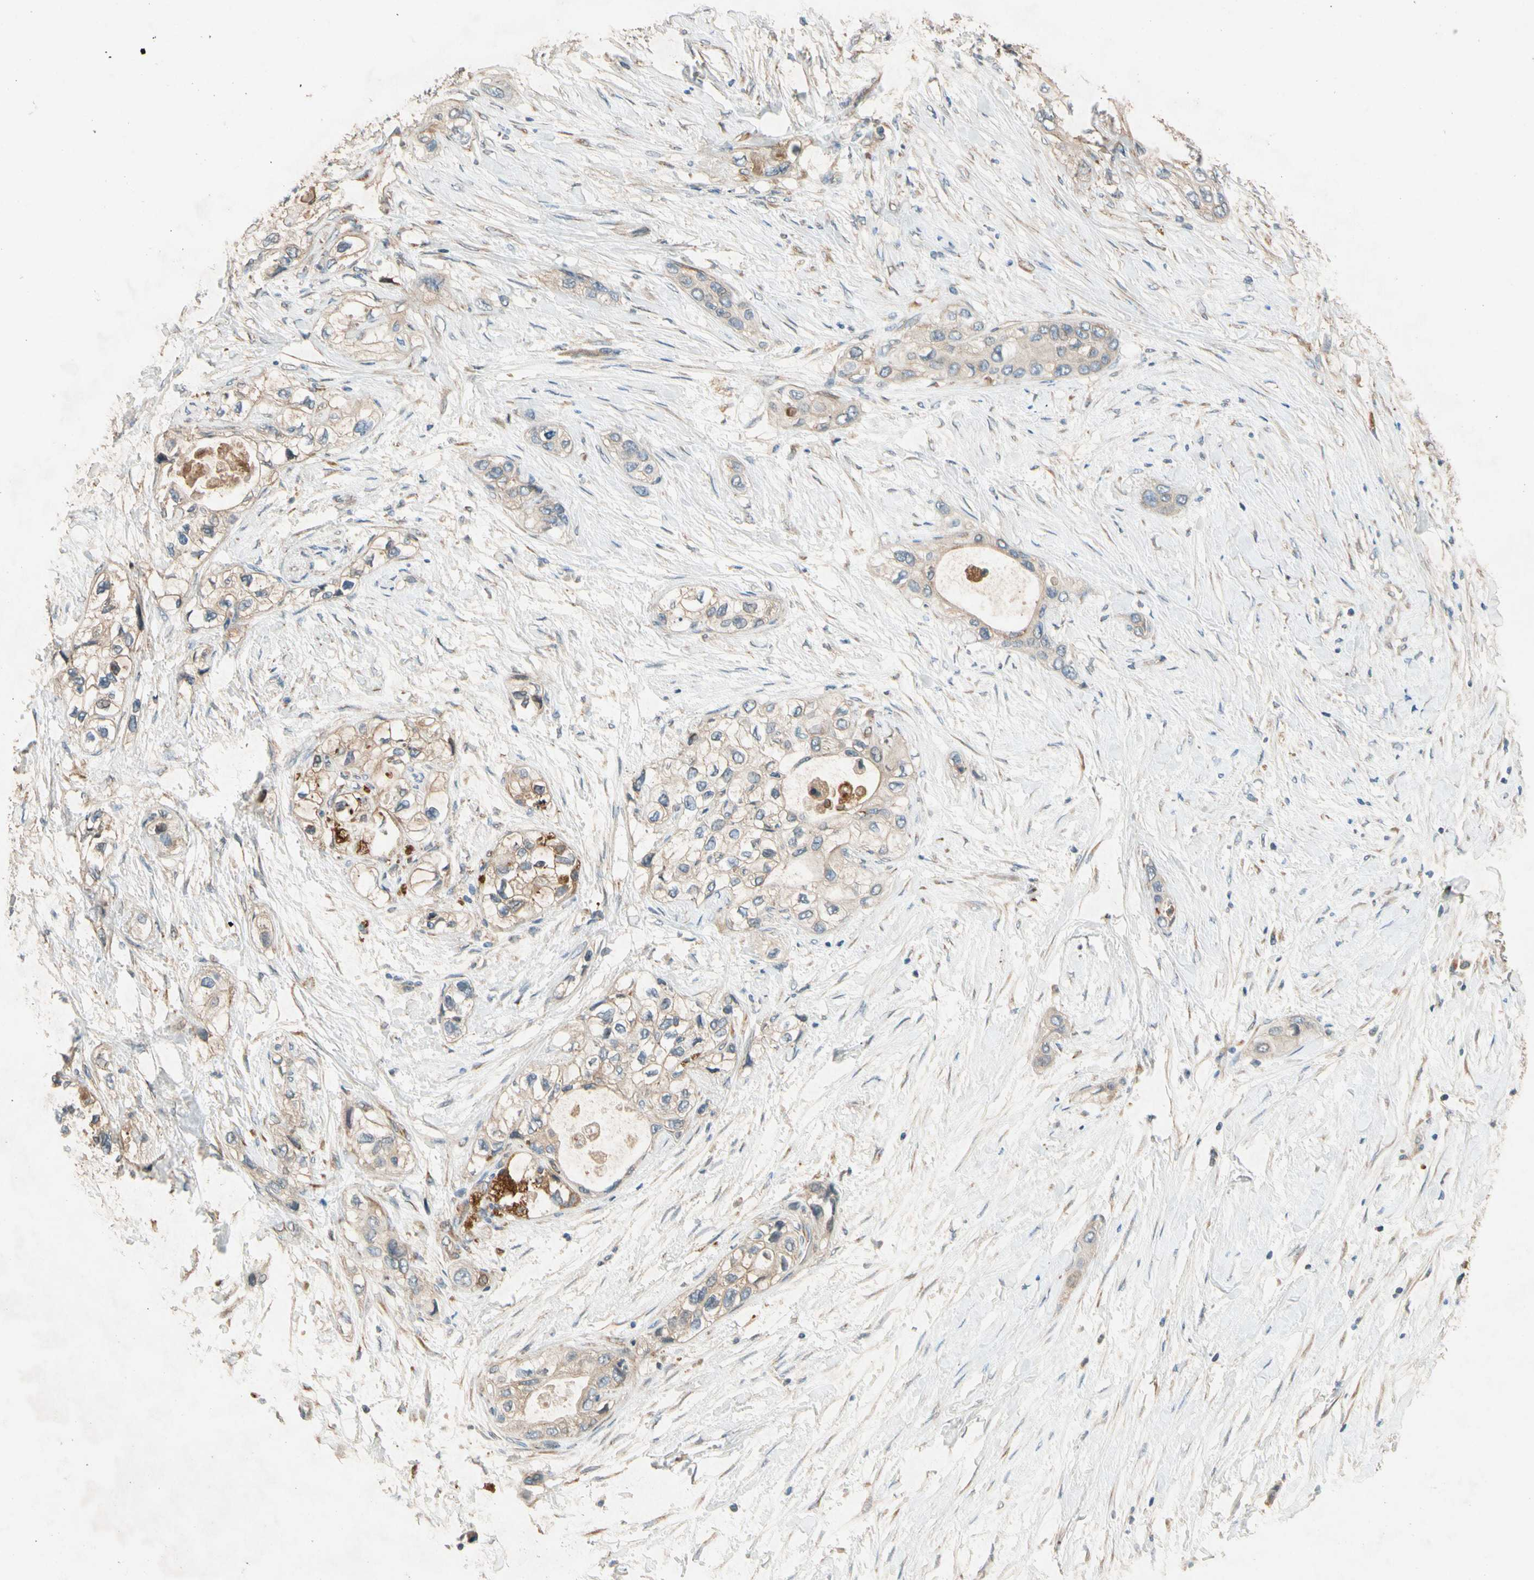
{"staining": {"intensity": "moderate", "quantity": ">75%", "location": "cytoplasmic/membranous"}, "tissue": "pancreatic cancer", "cell_type": "Tumor cells", "image_type": "cancer", "snomed": [{"axis": "morphology", "description": "Adenocarcinoma, NOS"}, {"axis": "topography", "description": "Pancreas"}], "caption": "About >75% of tumor cells in human pancreatic cancer (adenocarcinoma) display moderate cytoplasmic/membranous protein positivity as visualized by brown immunohistochemical staining.", "gene": "USP46", "patient": {"sex": "female", "age": 70}}